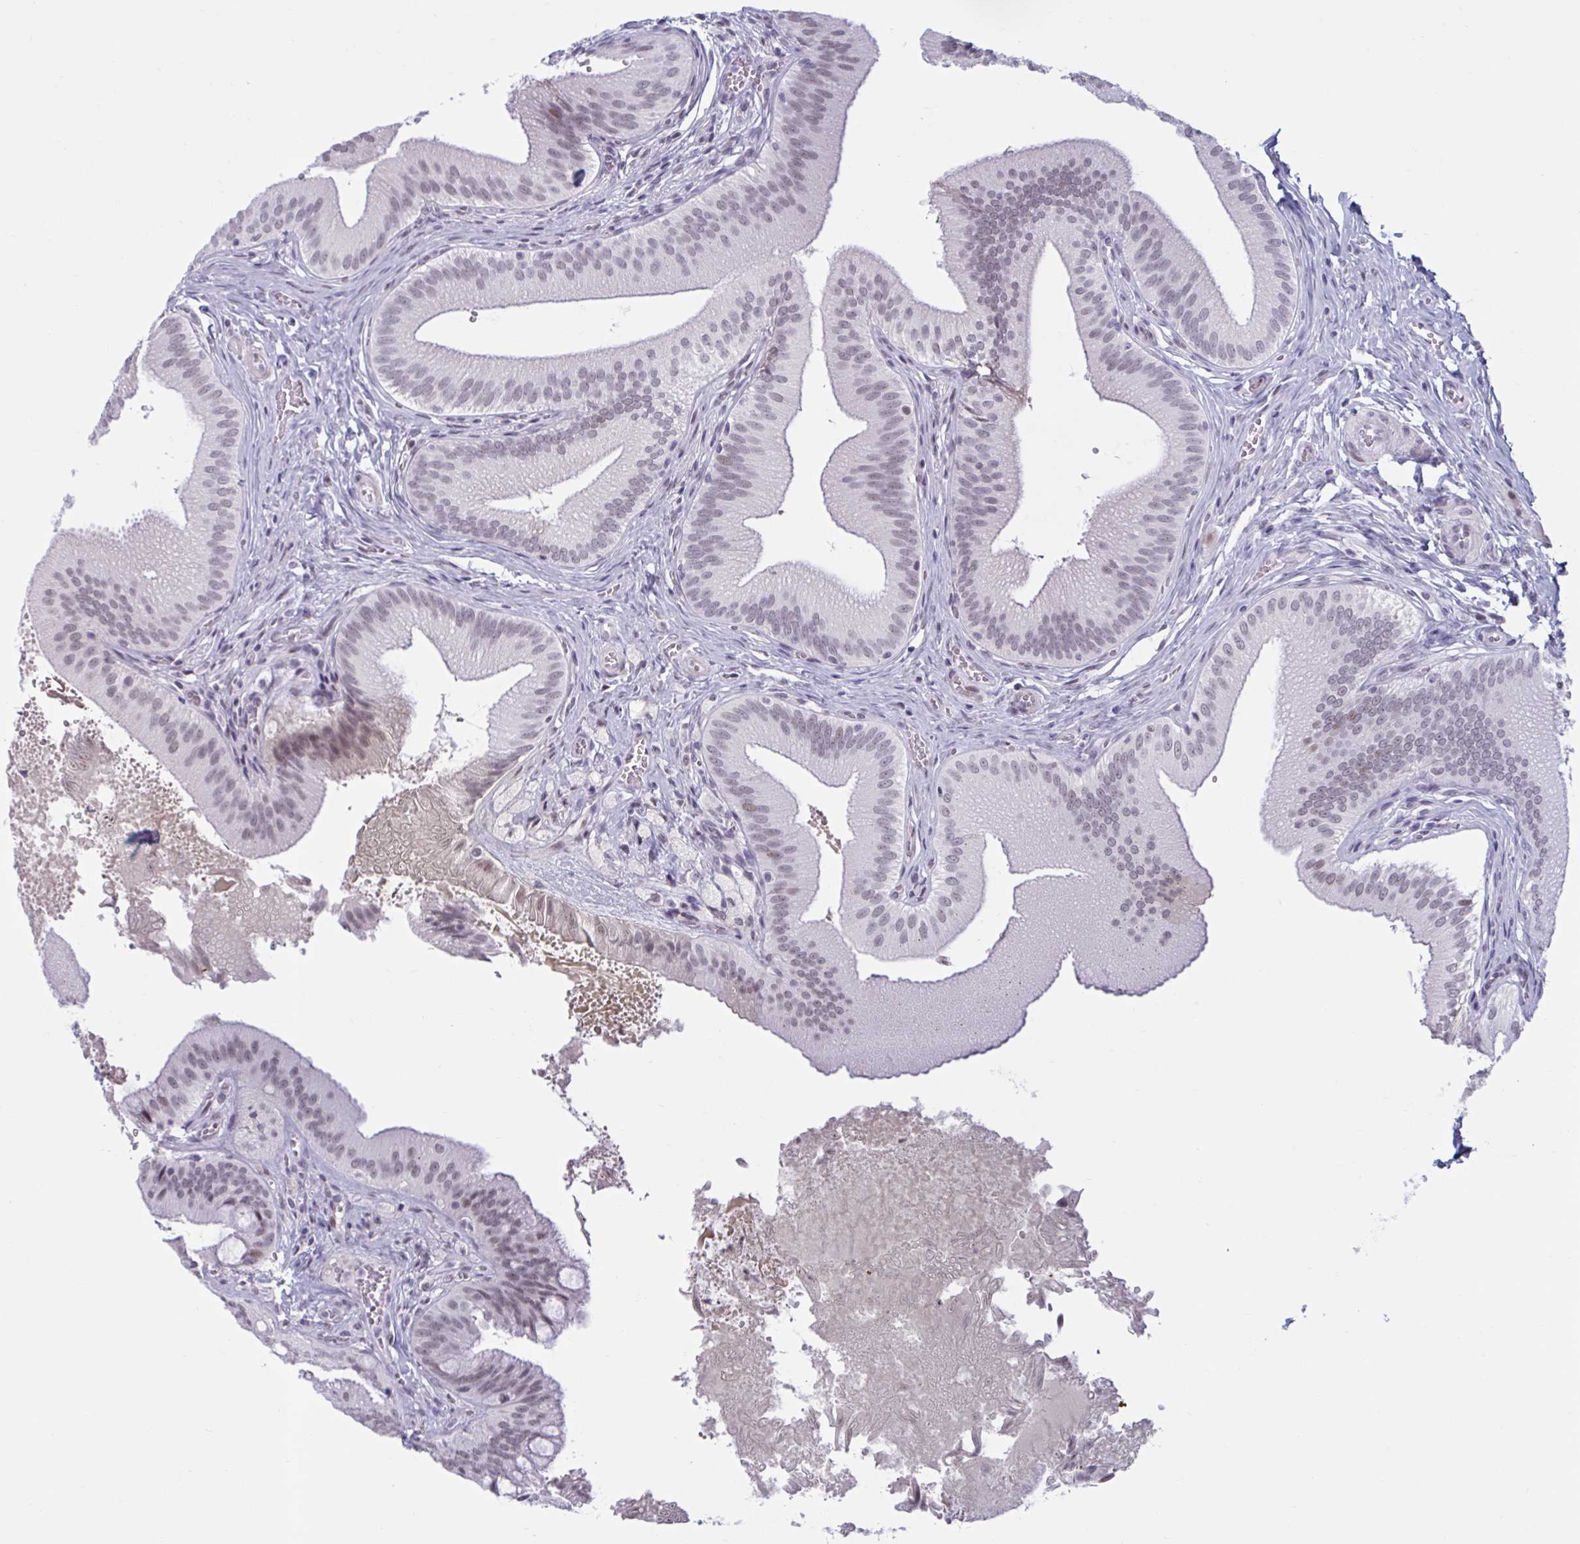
{"staining": {"intensity": "weak", "quantity": "25%-75%", "location": "nuclear"}, "tissue": "gallbladder", "cell_type": "Glandular cells", "image_type": "normal", "snomed": [{"axis": "morphology", "description": "Normal tissue, NOS"}, {"axis": "topography", "description": "Gallbladder"}], "caption": "IHC image of benign gallbladder: gallbladder stained using IHC demonstrates low levels of weak protein expression localized specifically in the nuclear of glandular cells, appearing as a nuclear brown color.", "gene": "HSD17B6", "patient": {"sex": "male", "age": 17}}